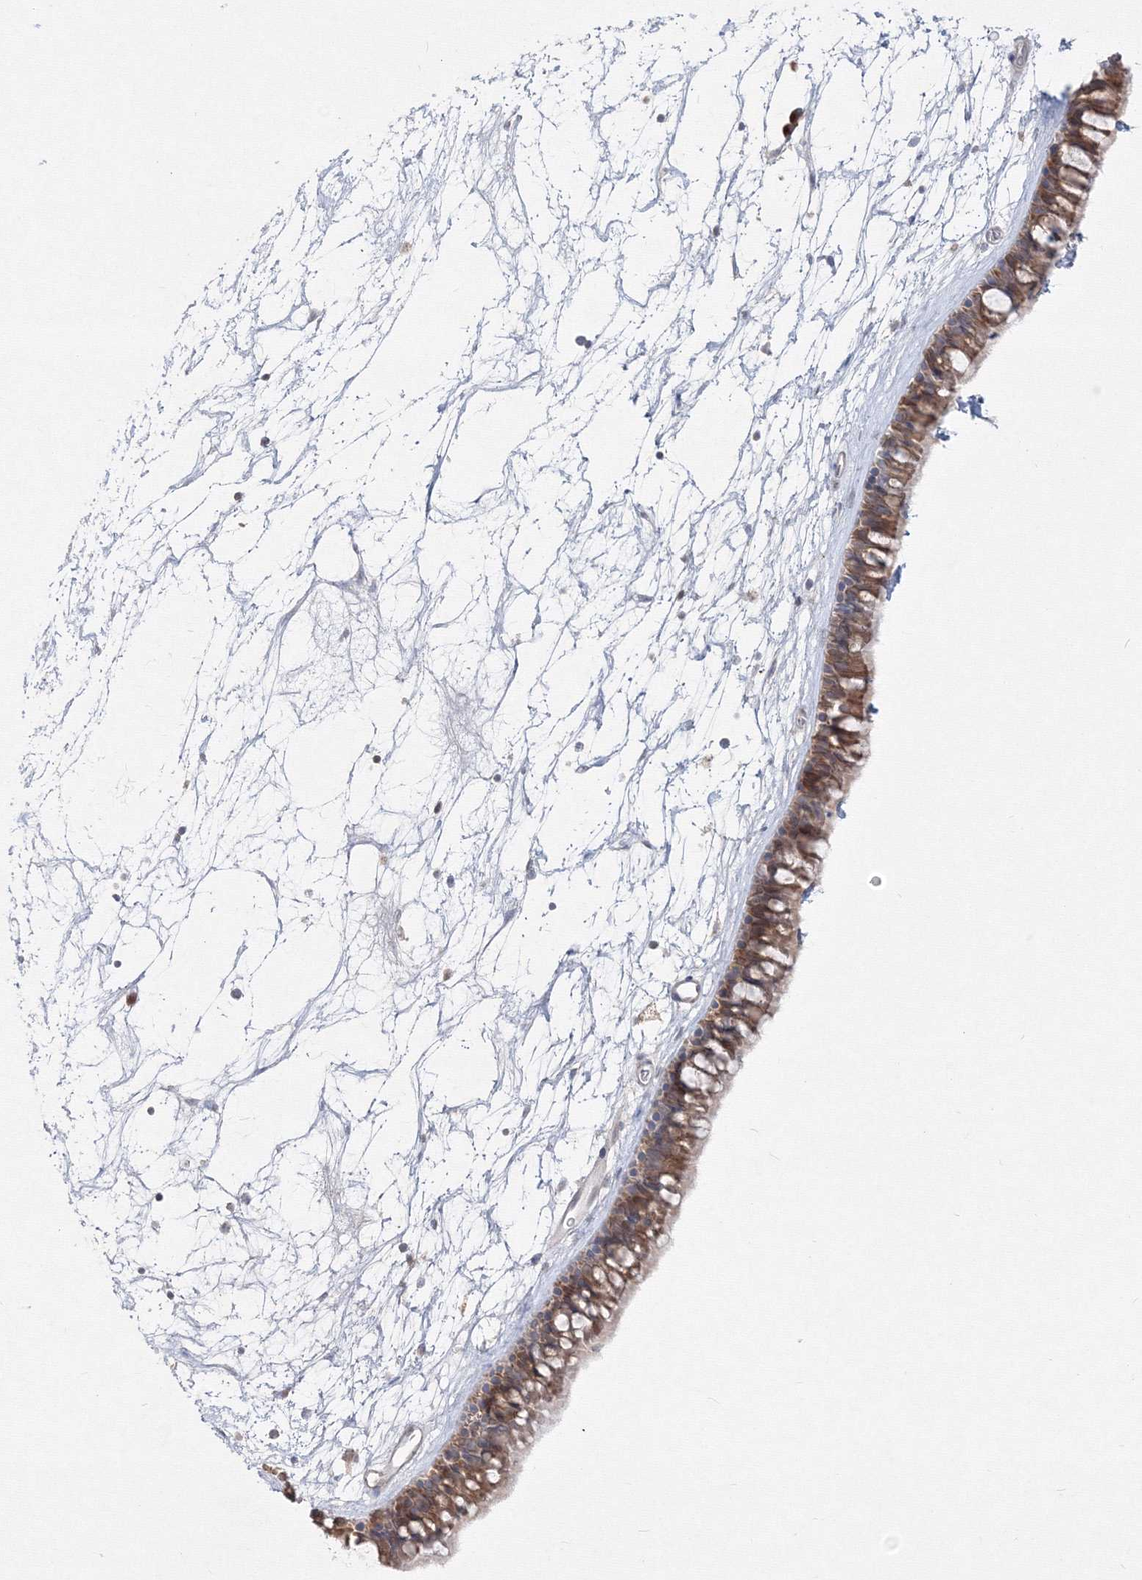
{"staining": {"intensity": "moderate", "quantity": ">75%", "location": "cytoplasmic/membranous"}, "tissue": "nasopharynx", "cell_type": "Respiratory epithelial cells", "image_type": "normal", "snomed": [{"axis": "morphology", "description": "Normal tissue, NOS"}, {"axis": "topography", "description": "Nasopharynx"}], "caption": "About >75% of respiratory epithelial cells in normal nasopharynx demonstrate moderate cytoplasmic/membranous protein staining as visualized by brown immunohistochemical staining.", "gene": "FBXL8", "patient": {"sex": "male", "age": 64}}